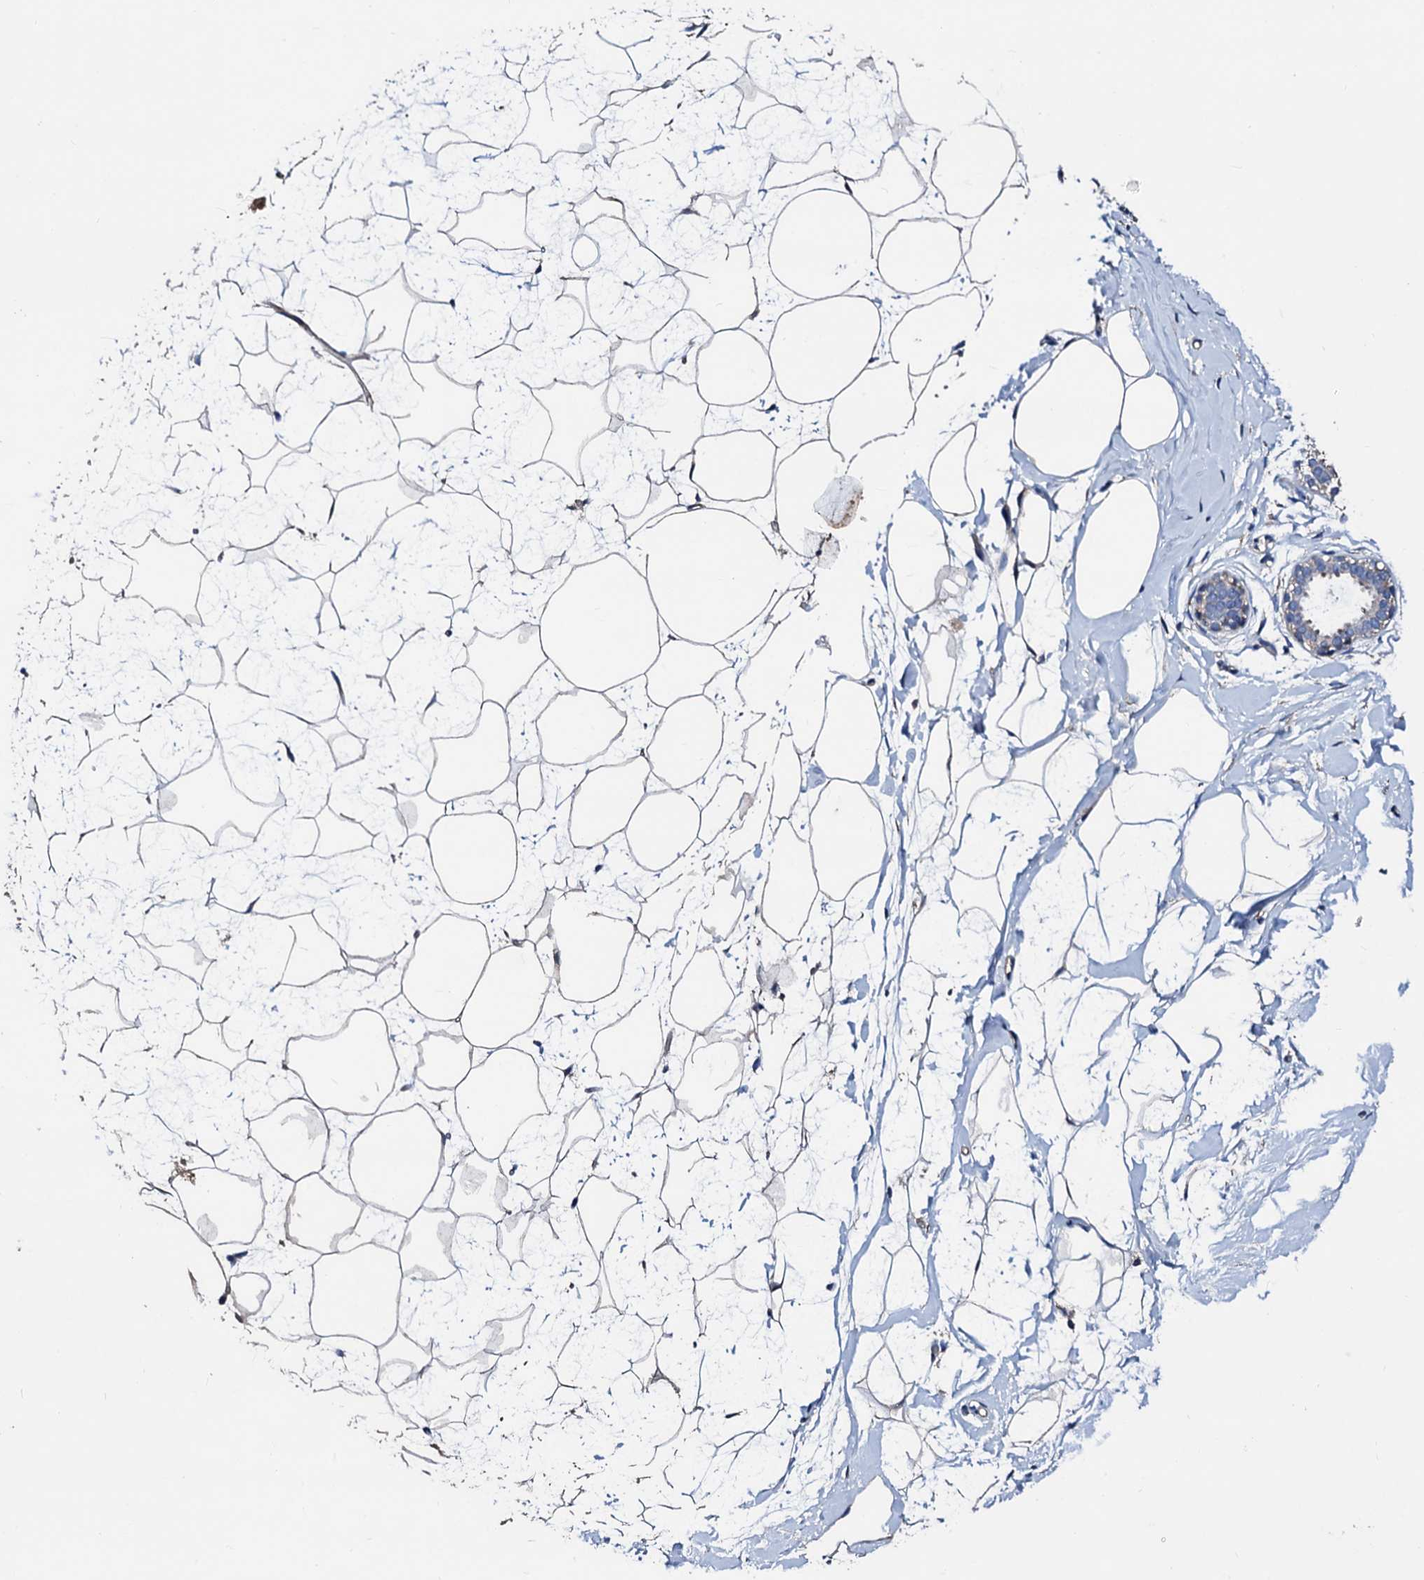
{"staining": {"intensity": "negative", "quantity": "none", "location": "none"}, "tissue": "breast", "cell_type": "Adipocytes", "image_type": "normal", "snomed": [{"axis": "morphology", "description": "Normal tissue, NOS"}, {"axis": "morphology", "description": "Adenoma, NOS"}, {"axis": "topography", "description": "Breast"}], "caption": "Micrograph shows no protein expression in adipocytes of normal breast. (Brightfield microscopy of DAB immunohistochemistry (IHC) at high magnification).", "gene": "AKAP11", "patient": {"sex": "female", "age": 23}}